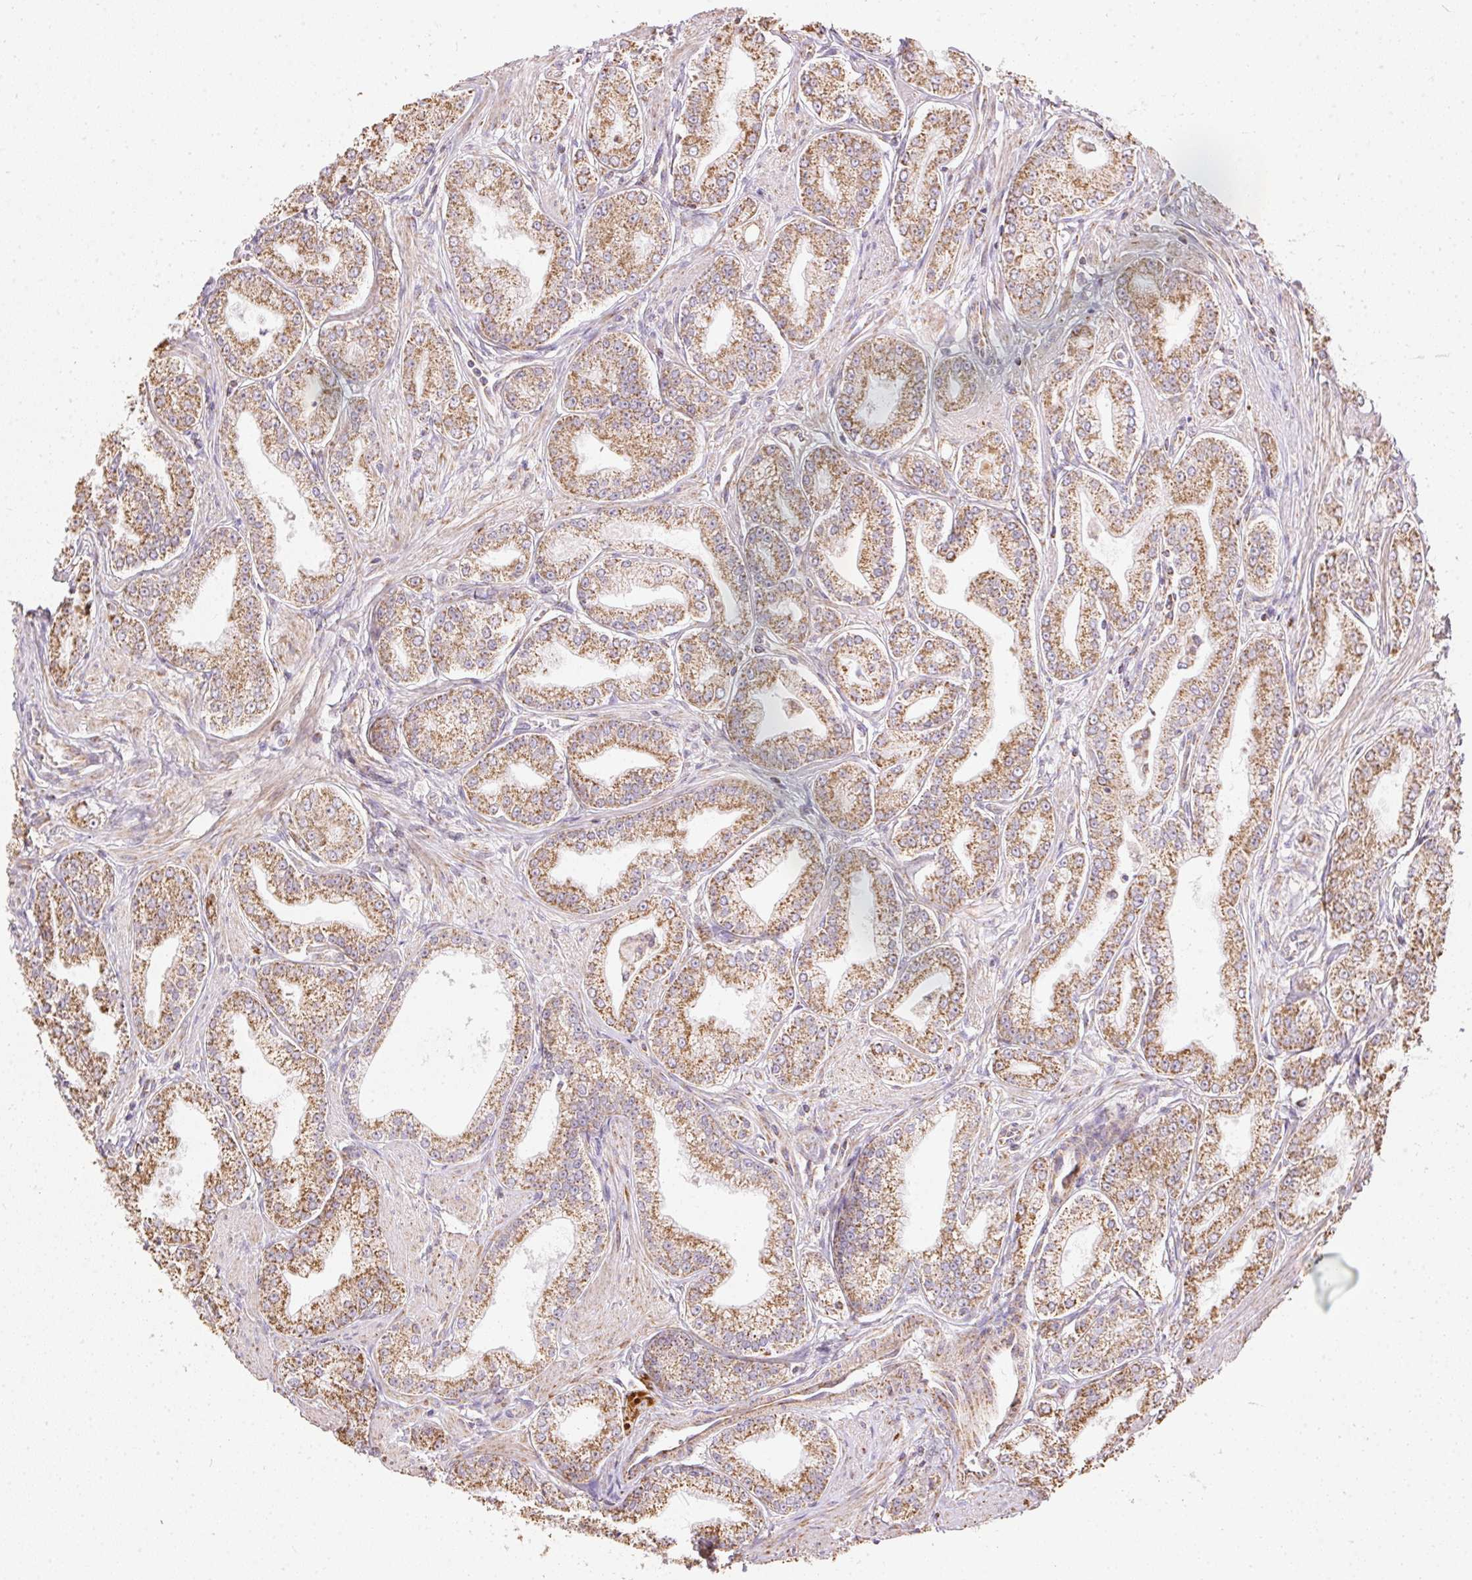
{"staining": {"intensity": "moderate", "quantity": ">75%", "location": "cytoplasmic/membranous"}, "tissue": "prostate cancer", "cell_type": "Tumor cells", "image_type": "cancer", "snomed": [{"axis": "morphology", "description": "Adenocarcinoma, NOS"}, {"axis": "topography", "description": "Prostate"}], "caption": "Prostate adenocarcinoma stained with DAB immunohistochemistry (IHC) shows medium levels of moderate cytoplasmic/membranous staining in approximately >75% of tumor cells. (DAB (3,3'-diaminobenzidine) IHC with brightfield microscopy, high magnification).", "gene": "MAPK11", "patient": {"sex": "male", "age": 71}}